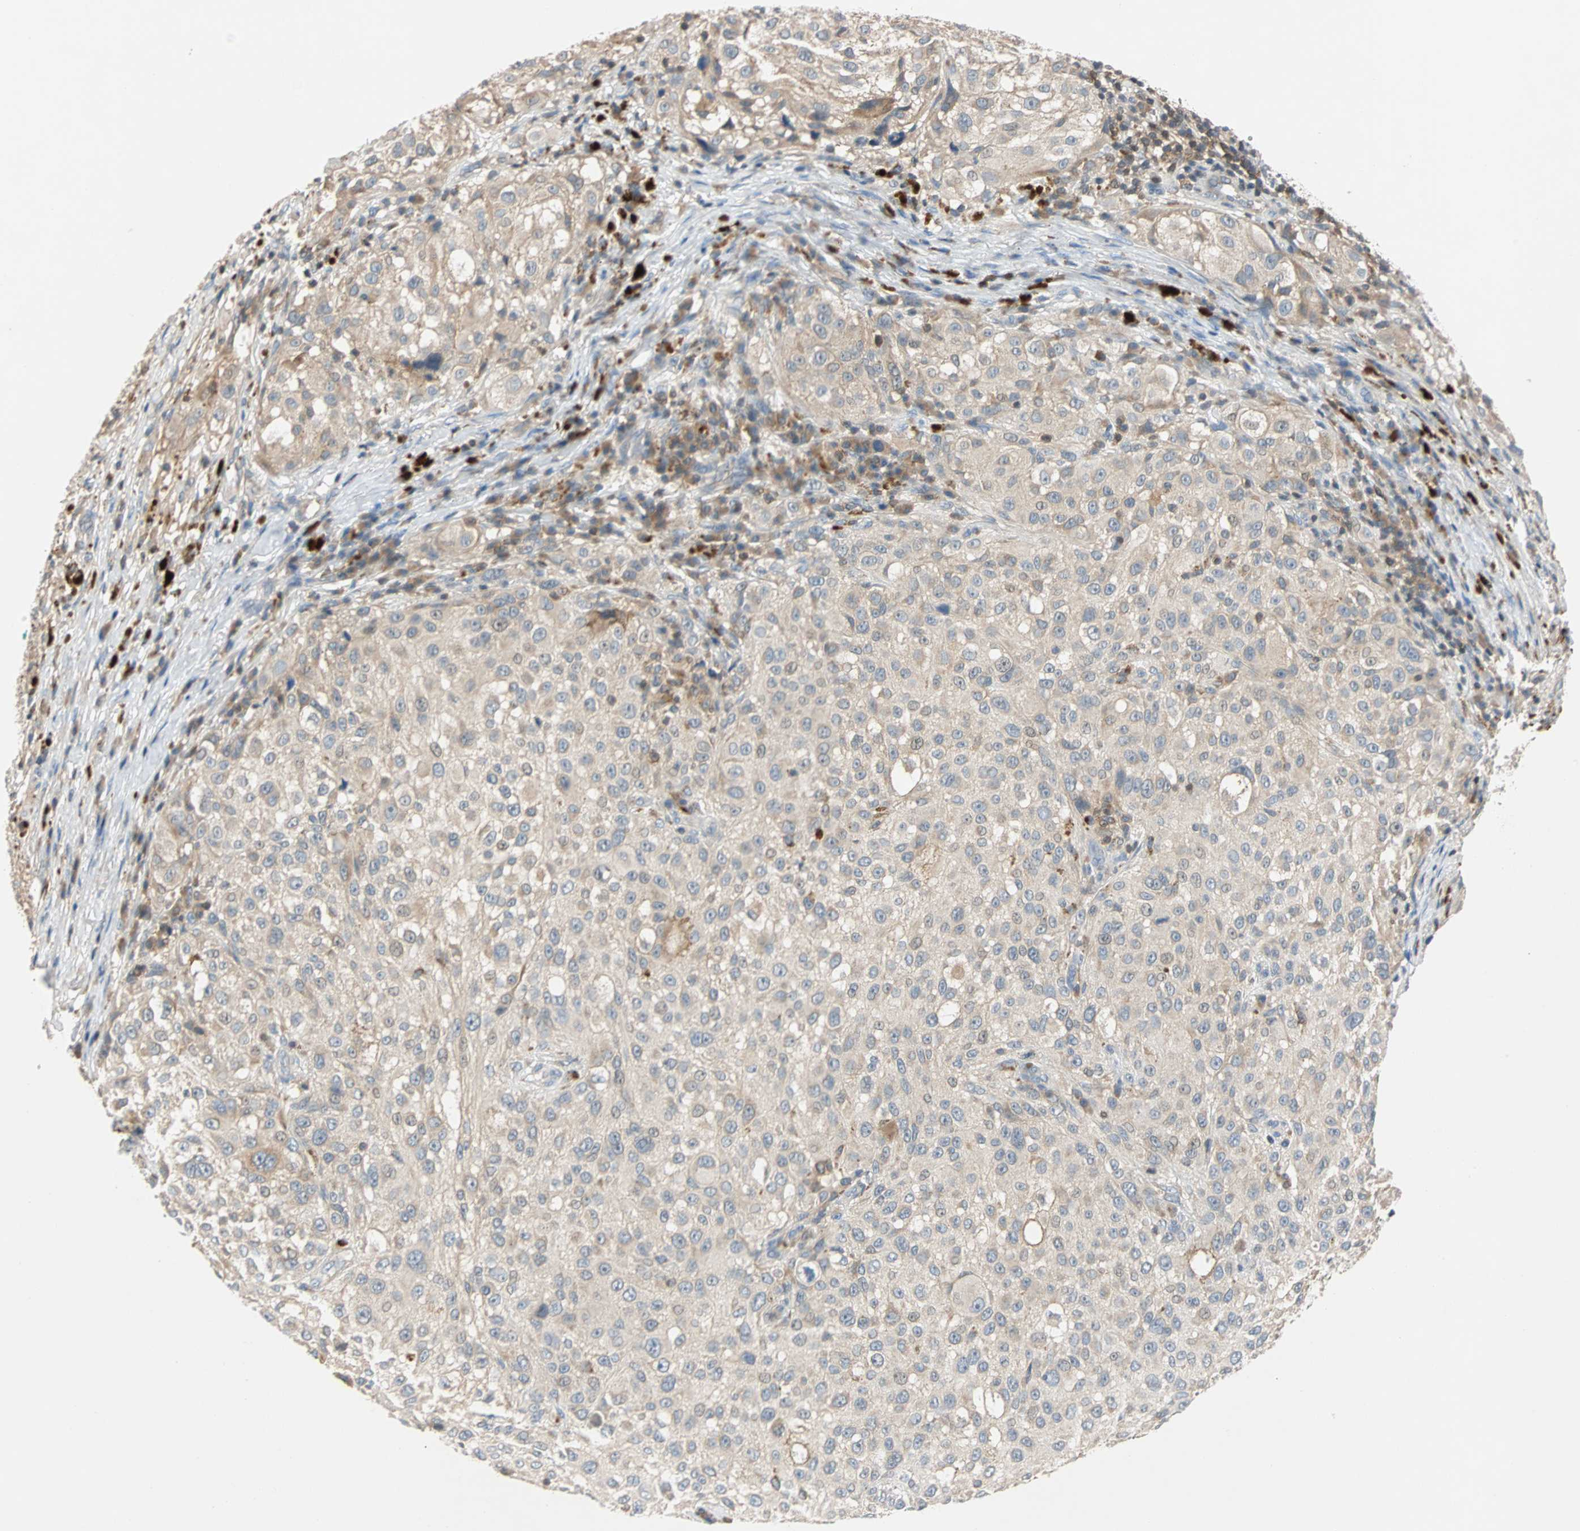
{"staining": {"intensity": "weak", "quantity": "<25%", "location": "cytoplasmic/membranous"}, "tissue": "melanoma", "cell_type": "Tumor cells", "image_type": "cancer", "snomed": [{"axis": "morphology", "description": "Necrosis, NOS"}, {"axis": "morphology", "description": "Malignant melanoma, NOS"}, {"axis": "topography", "description": "Skin"}], "caption": "High power microscopy image of an IHC image of melanoma, revealing no significant expression in tumor cells.", "gene": "MAP4K1", "patient": {"sex": "female", "age": 87}}